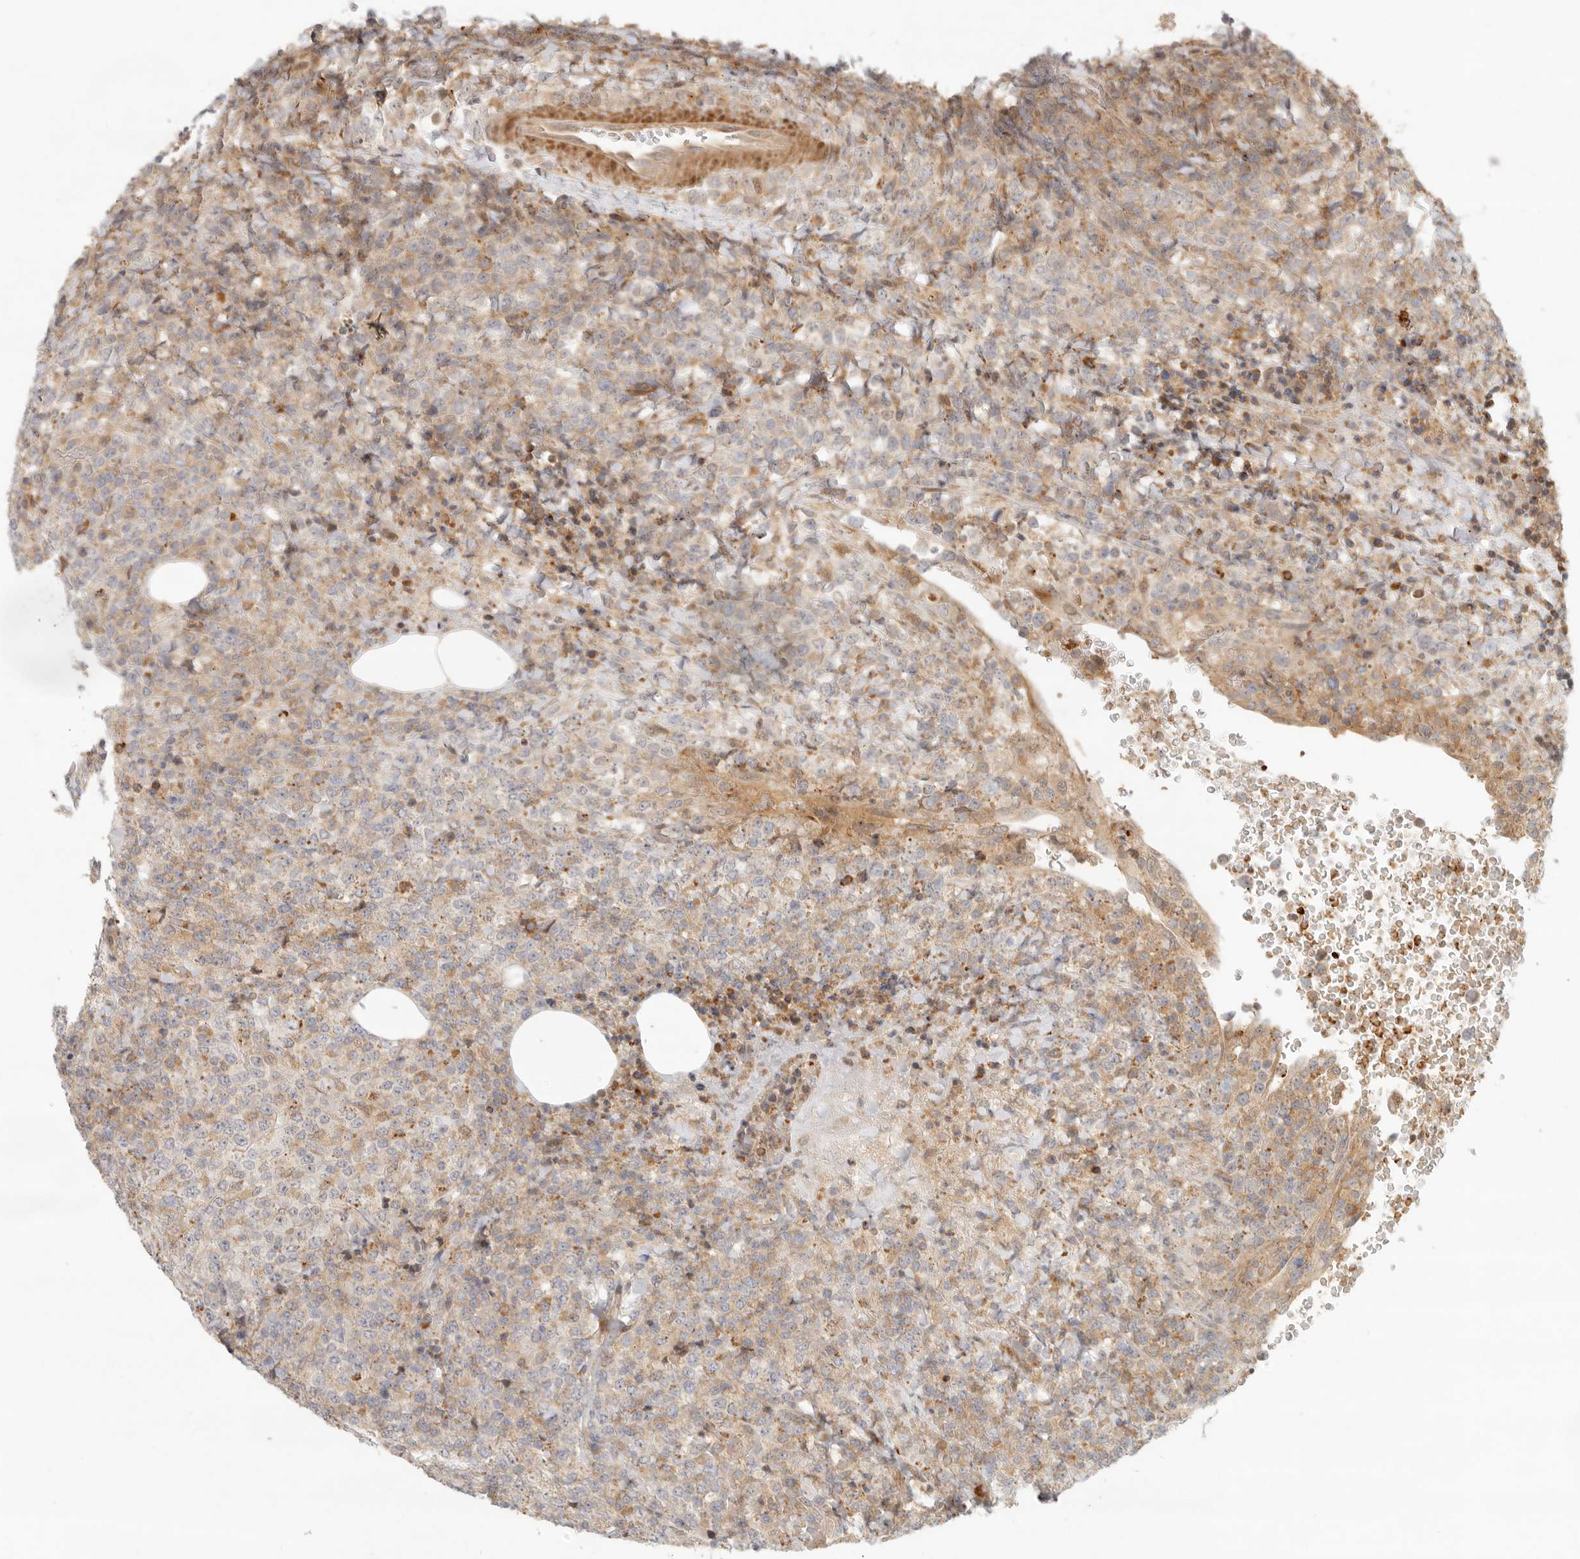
{"staining": {"intensity": "moderate", "quantity": "25%-75%", "location": "cytoplasmic/membranous"}, "tissue": "lymphoma", "cell_type": "Tumor cells", "image_type": "cancer", "snomed": [{"axis": "morphology", "description": "Malignant lymphoma, non-Hodgkin's type, High grade"}, {"axis": "topography", "description": "Lymph node"}], "caption": "This is a photomicrograph of immunohistochemistry (IHC) staining of malignant lymphoma, non-Hodgkin's type (high-grade), which shows moderate expression in the cytoplasmic/membranous of tumor cells.", "gene": "AHDC1", "patient": {"sex": "male", "age": 13}}